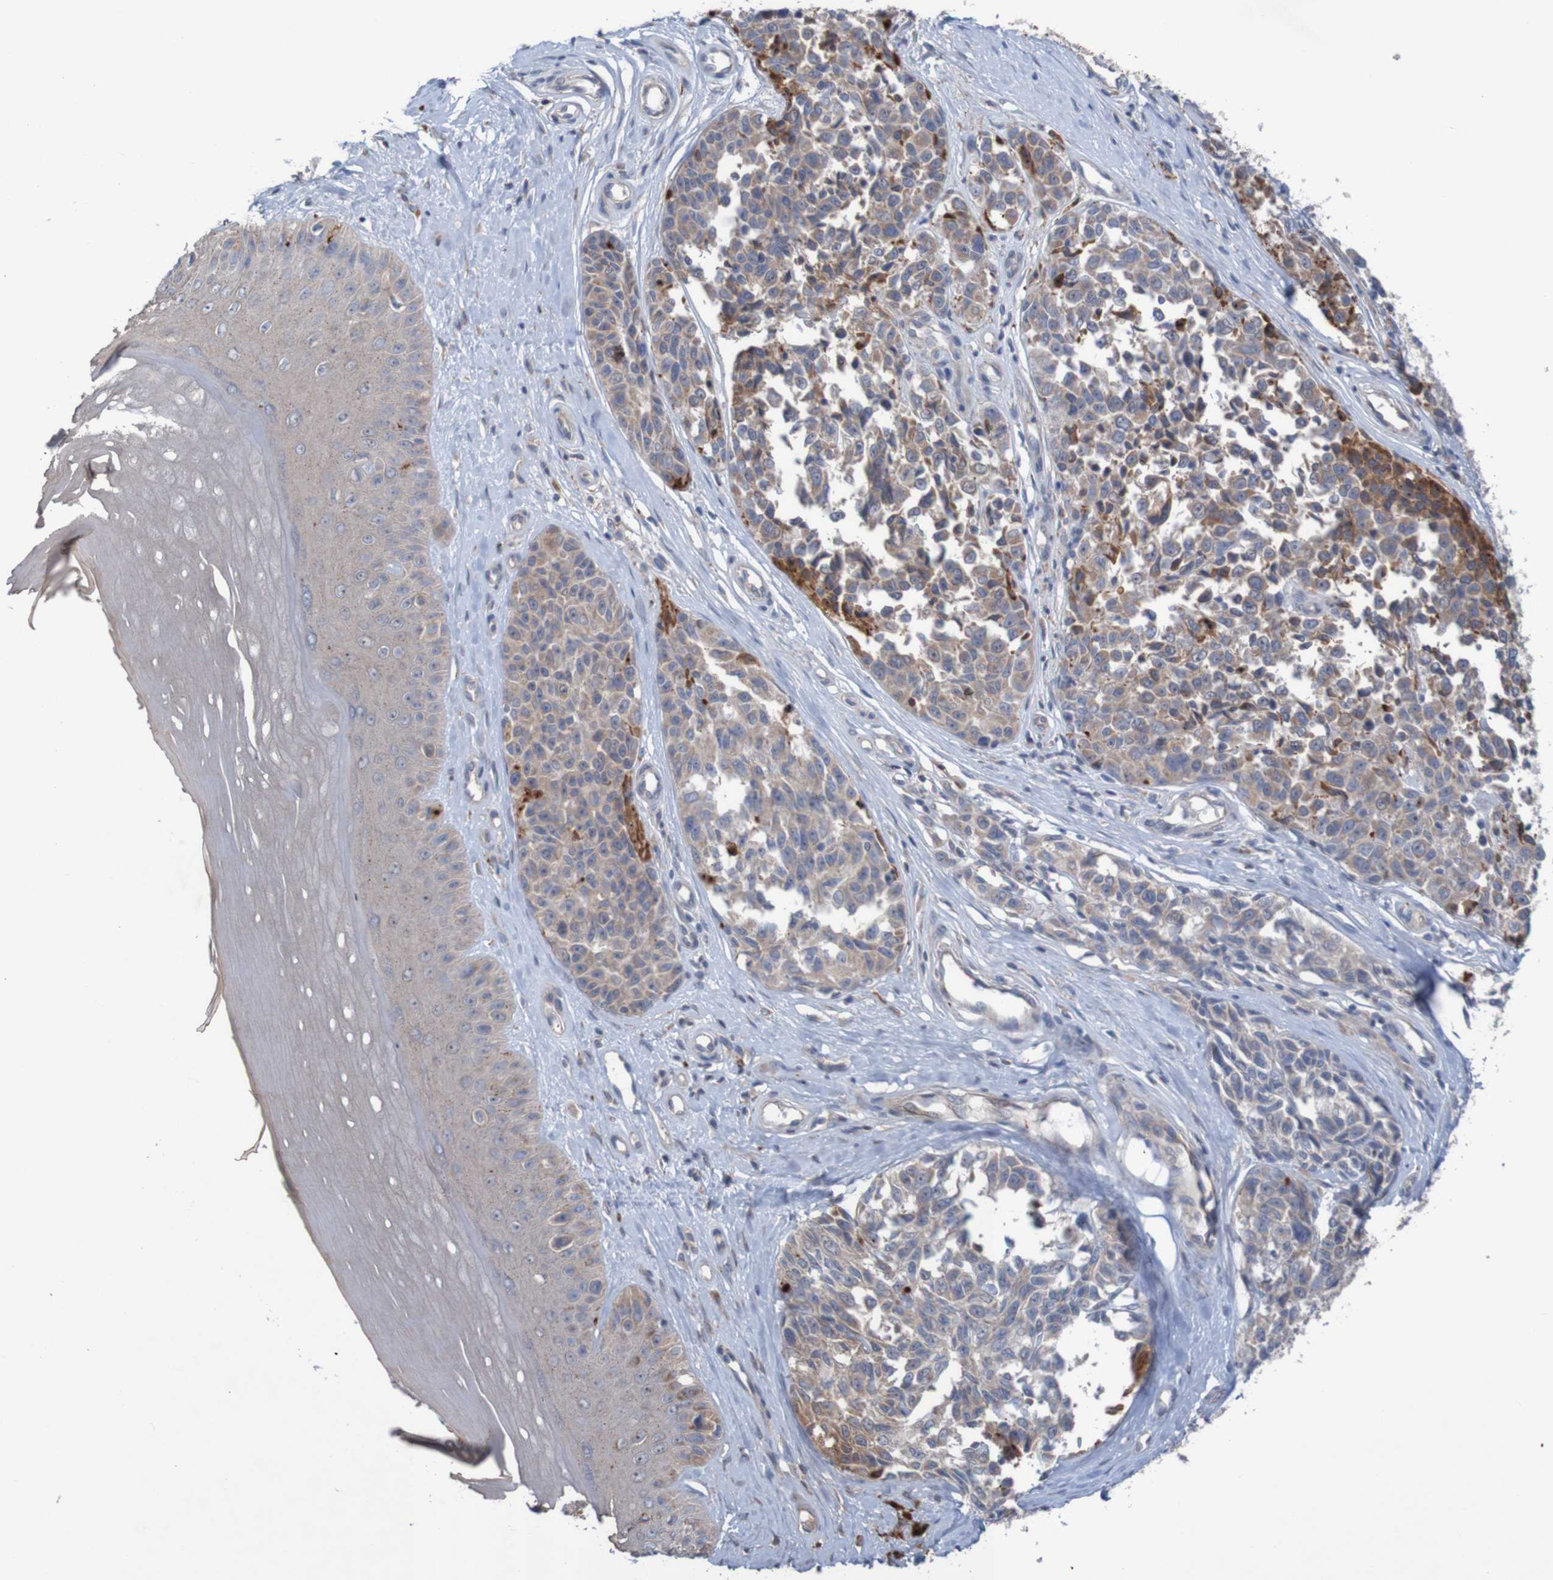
{"staining": {"intensity": "weak", "quantity": ">75%", "location": "cytoplasmic/membranous"}, "tissue": "melanoma", "cell_type": "Tumor cells", "image_type": "cancer", "snomed": [{"axis": "morphology", "description": "Malignant melanoma, NOS"}, {"axis": "topography", "description": "Skin"}], "caption": "A low amount of weak cytoplasmic/membranous expression is seen in approximately >75% of tumor cells in malignant melanoma tissue. Using DAB (brown) and hematoxylin (blue) stains, captured at high magnification using brightfield microscopy.", "gene": "ANGPT4", "patient": {"sex": "female", "age": 64}}